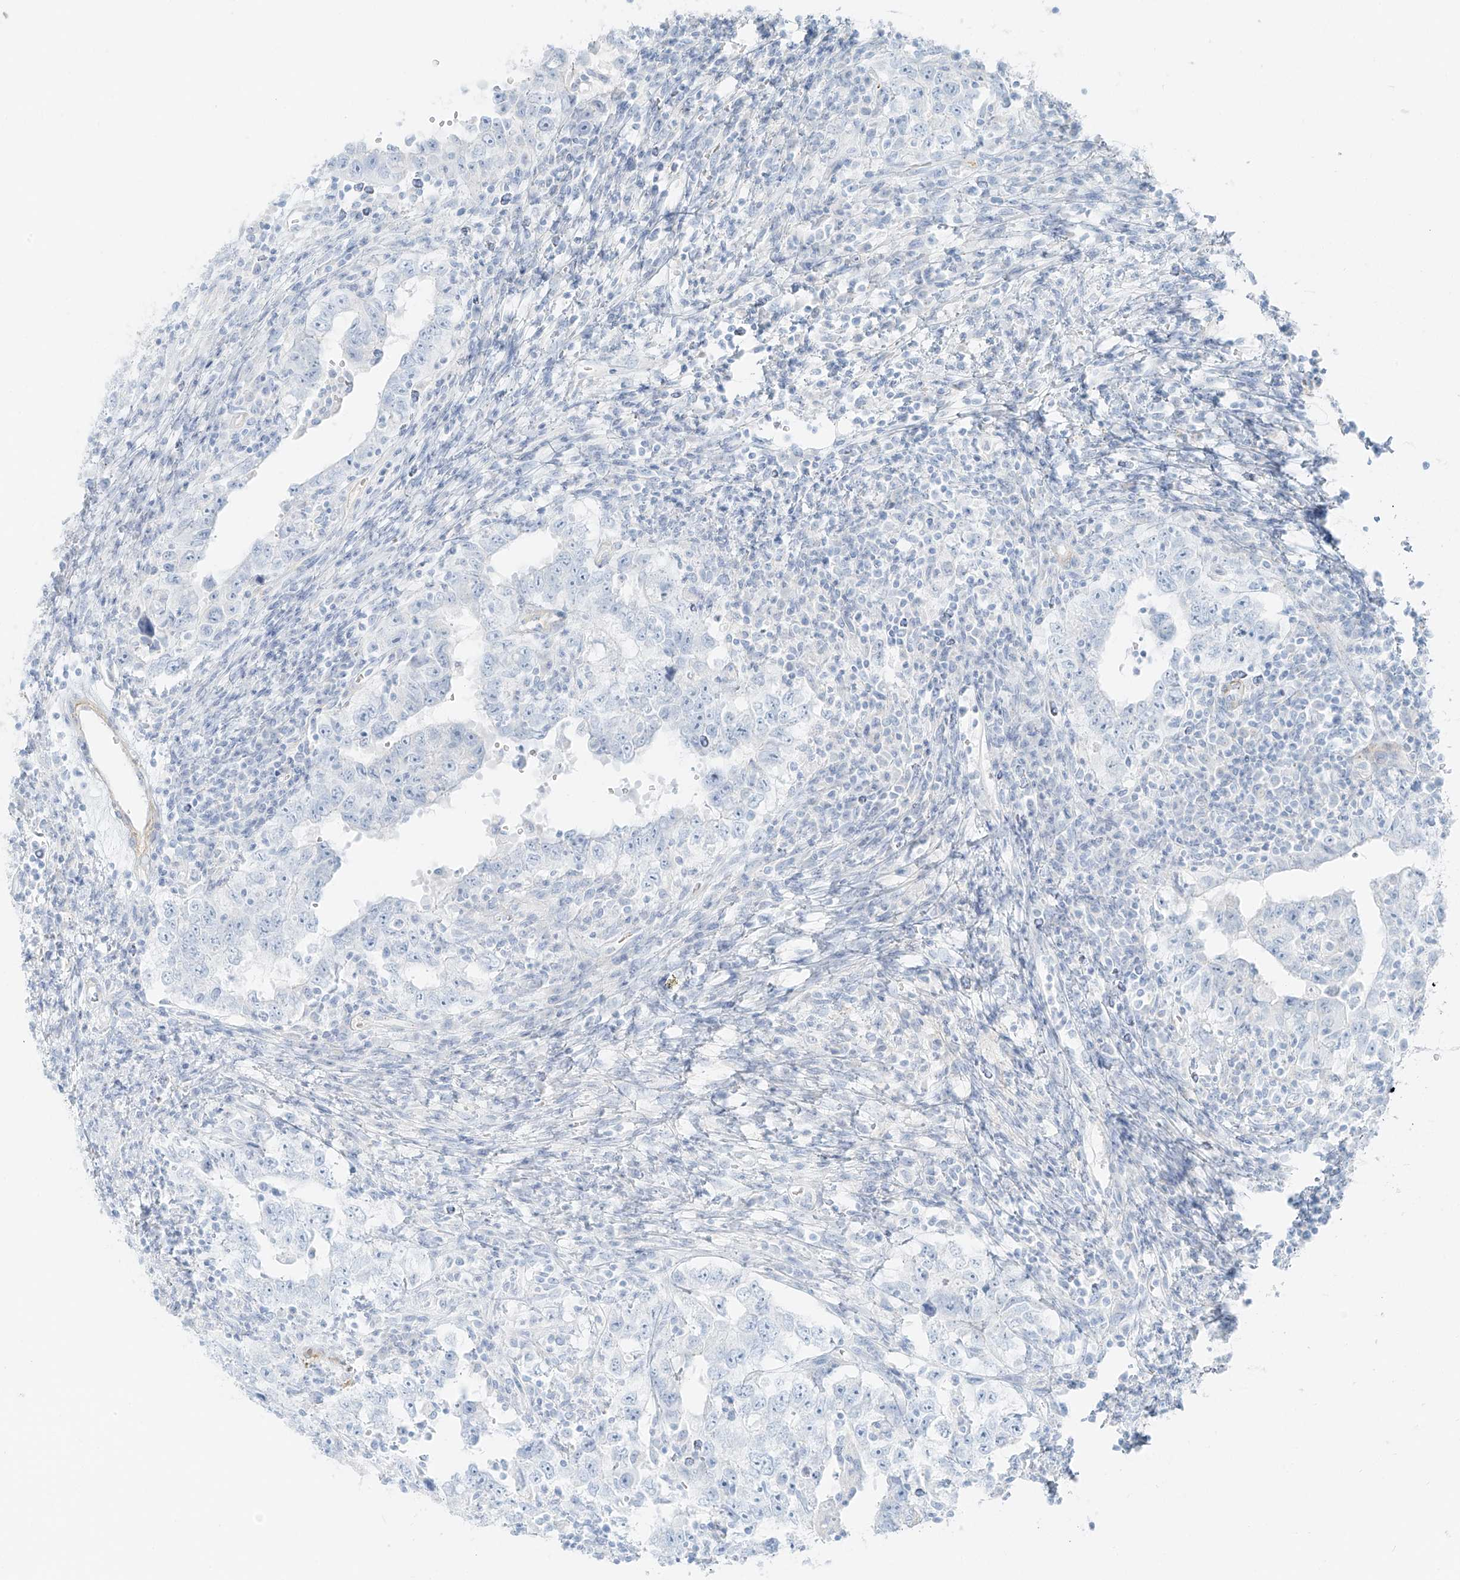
{"staining": {"intensity": "negative", "quantity": "none", "location": "none"}, "tissue": "testis cancer", "cell_type": "Tumor cells", "image_type": "cancer", "snomed": [{"axis": "morphology", "description": "Carcinoma, Embryonal, NOS"}, {"axis": "topography", "description": "Testis"}], "caption": "Embryonal carcinoma (testis) stained for a protein using IHC exhibits no expression tumor cells.", "gene": "SMCP", "patient": {"sex": "male", "age": 26}}